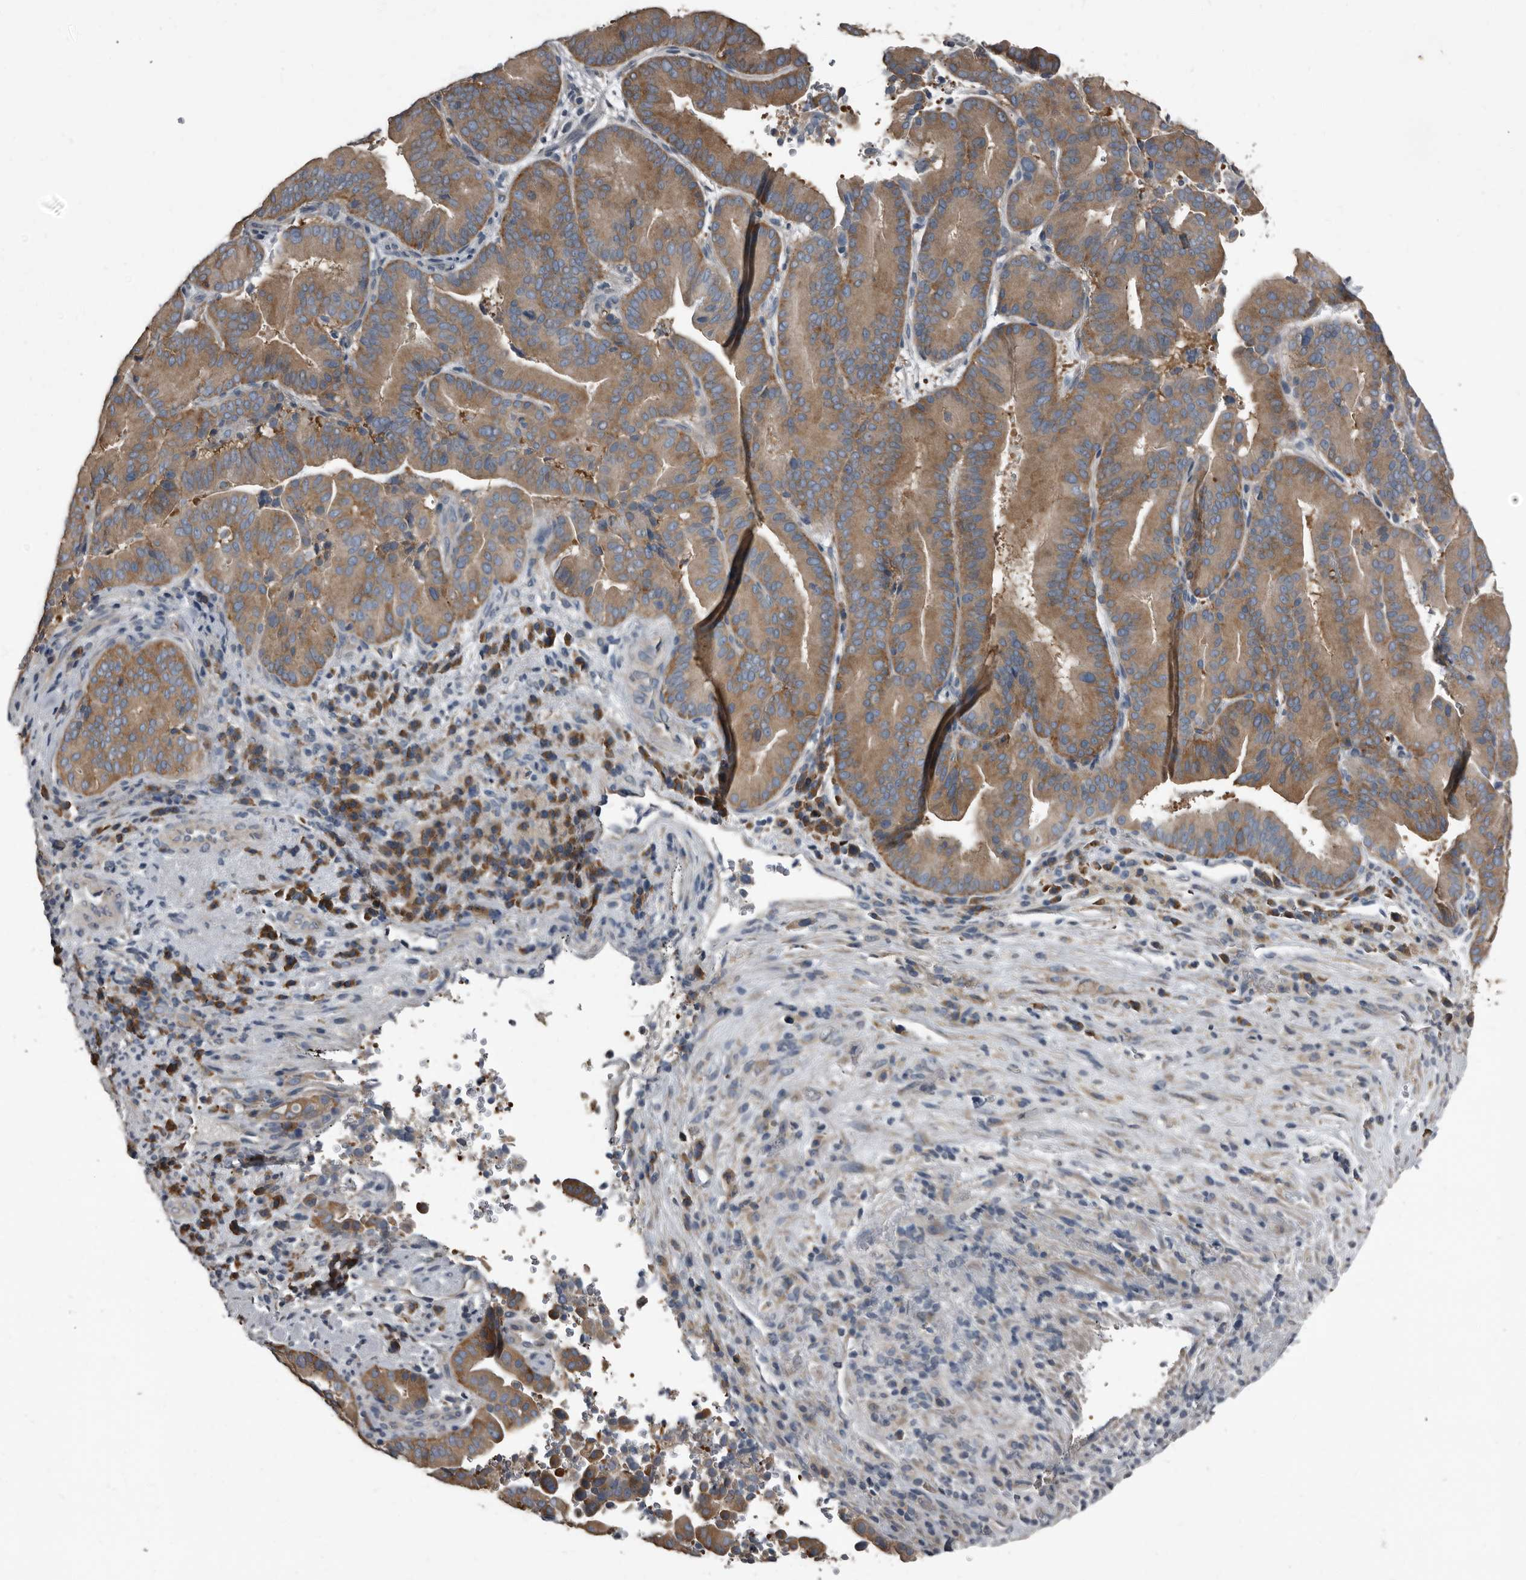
{"staining": {"intensity": "moderate", "quantity": ">75%", "location": "cytoplasmic/membranous"}, "tissue": "liver cancer", "cell_type": "Tumor cells", "image_type": "cancer", "snomed": [{"axis": "morphology", "description": "Cholangiocarcinoma"}, {"axis": "topography", "description": "Liver"}], "caption": "The photomicrograph shows immunohistochemical staining of liver cancer. There is moderate cytoplasmic/membranous expression is seen in approximately >75% of tumor cells.", "gene": "TPD52L1", "patient": {"sex": "female", "age": 75}}